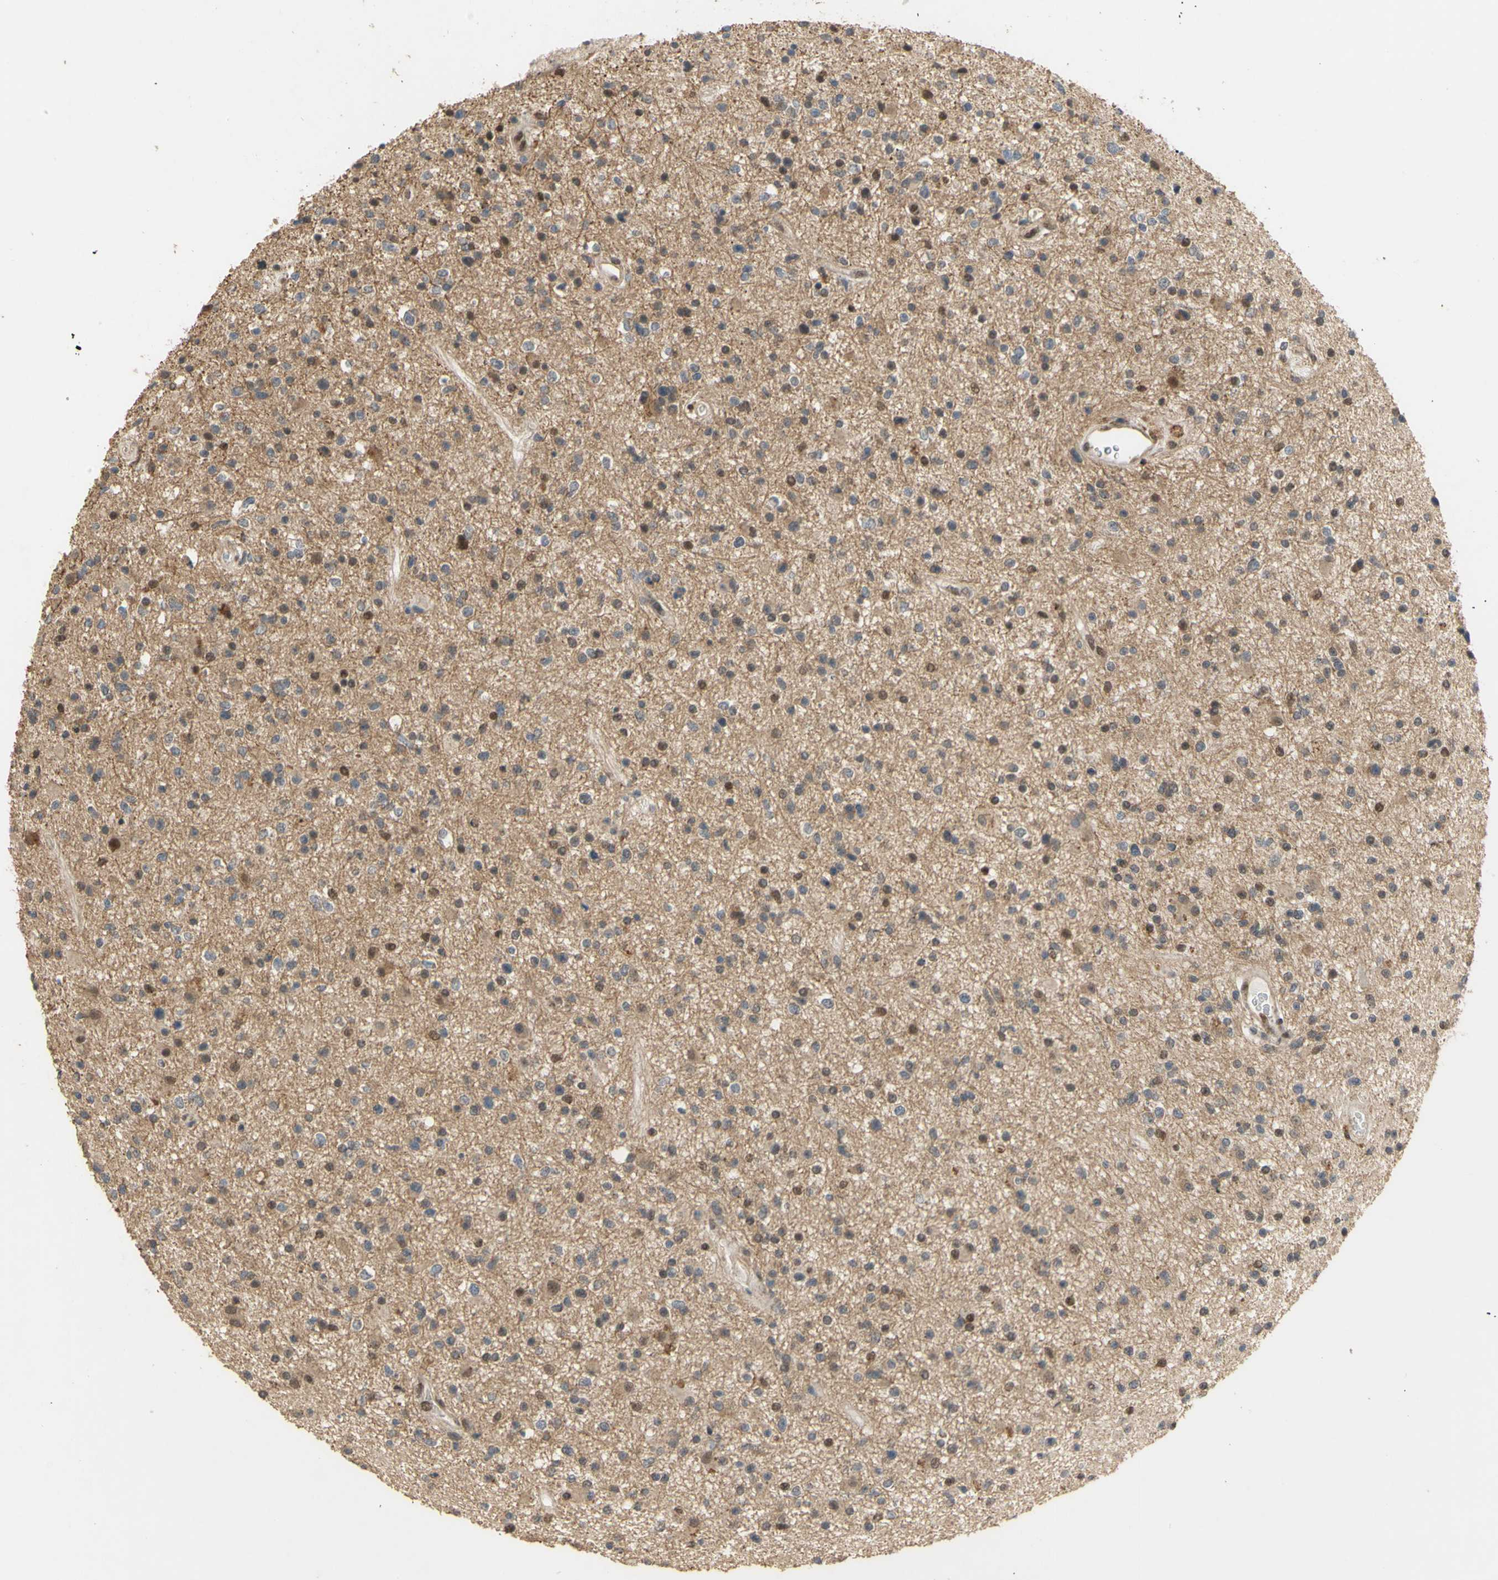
{"staining": {"intensity": "negative", "quantity": "none", "location": "none"}, "tissue": "glioma", "cell_type": "Tumor cells", "image_type": "cancer", "snomed": [{"axis": "morphology", "description": "Glioma, malignant, High grade"}, {"axis": "topography", "description": "Brain"}], "caption": "Photomicrograph shows no significant protein positivity in tumor cells of glioma. (DAB immunohistochemistry (IHC), high magnification).", "gene": "GTF2E2", "patient": {"sex": "male", "age": 33}}